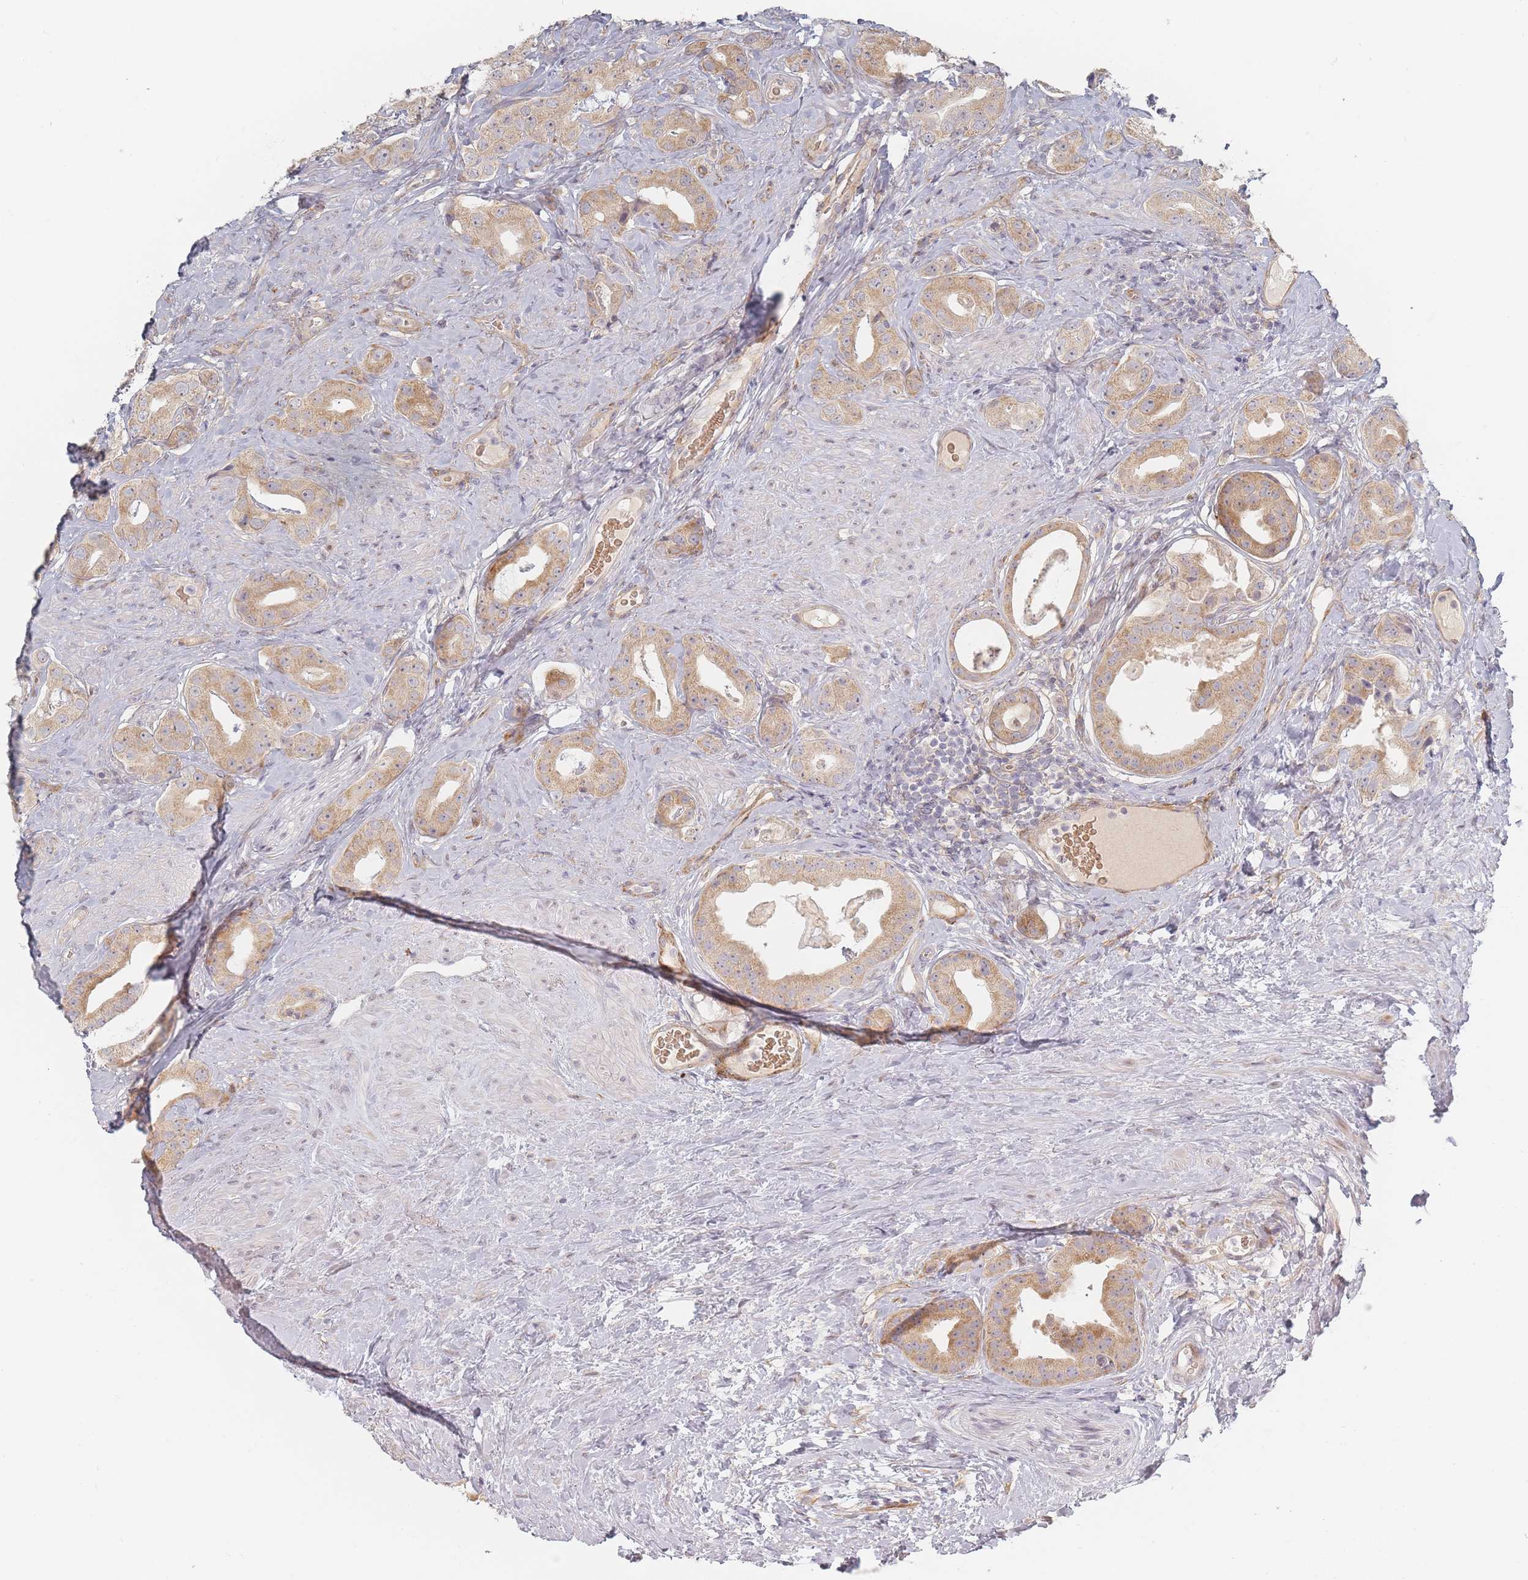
{"staining": {"intensity": "moderate", "quantity": ">75%", "location": "cytoplasmic/membranous"}, "tissue": "prostate cancer", "cell_type": "Tumor cells", "image_type": "cancer", "snomed": [{"axis": "morphology", "description": "Adenocarcinoma, High grade"}, {"axis": "topography", "description": "Prostate"}], "caption": "Immunohistochemistry staining of prostate cancer (adenocarcinoma (high-grade)), which reveals medium levels of moderate cytoplasmic/membranous expression in about >75% of tumor cells indicating moderate cytoplasmic/membranous protein positivity. The staining was performed using DAB (brown) for protein detection and nuclei were counterstained in hematoxylin (blue).", "gene": "ZKSCAN7", "patient": {"sex": "male", "age": 63}}